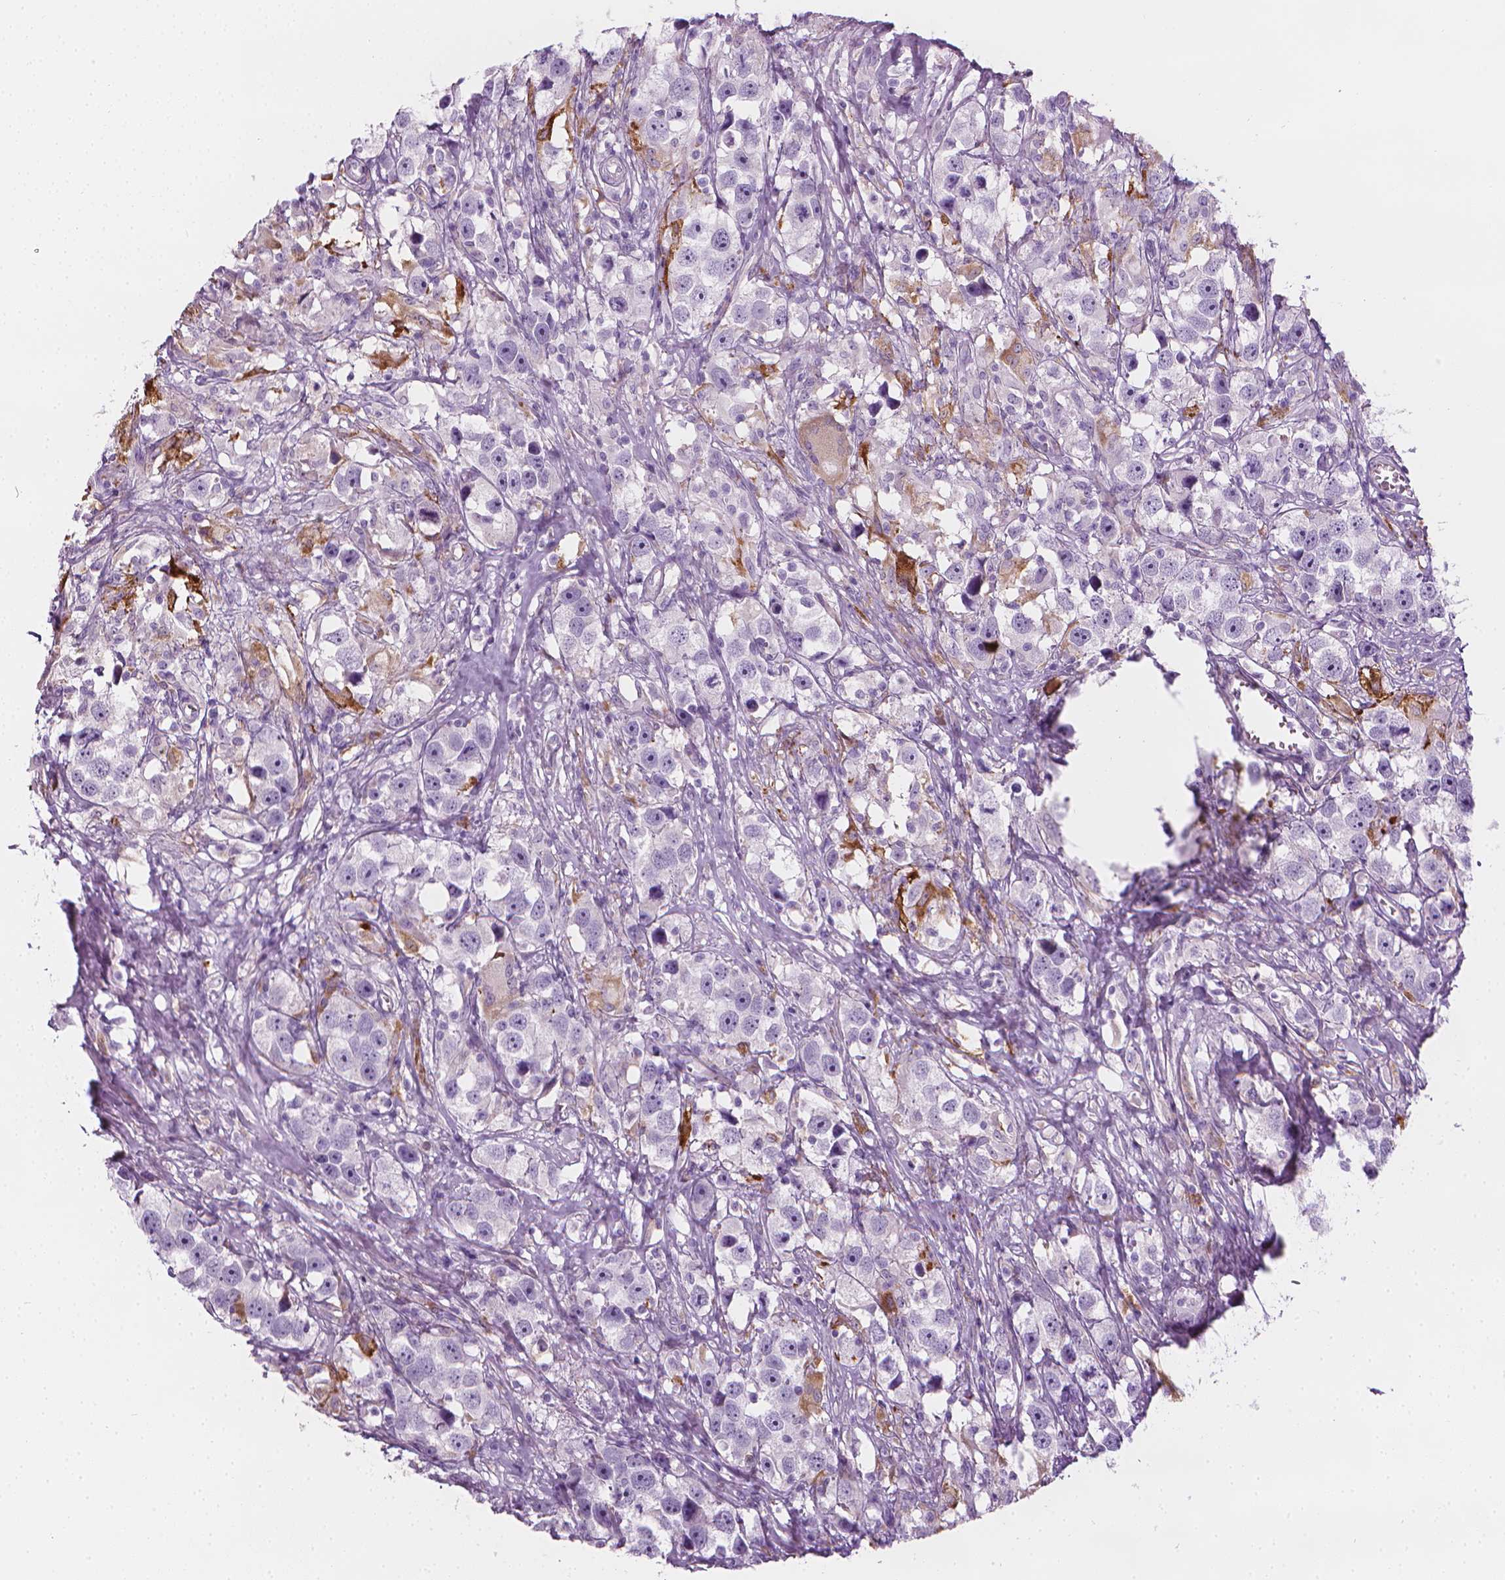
{"staining": {"intensity": "negative", "quantity": "none", "location": "none"}, "tissue": "testis cancer", "cell_type": "Tumor cells", "image_type": "cancer", "snomed": [{"axis": "morphology", "description": "Seminoma, NOS"}, {"axis": "topography", "description": "Testis"}], "caption": "Immunohistochemistry (IHC) image of neoplastic tissue: testis seminoma stained with DAB exhibits no significant protein staining in tumor cells. (Stains: DAB IHC with hematoxylin counter stain, Microscopy: brightfield microscopy at high magnification).", "gene": "CES1", "patient": {"sex": "male", "age": 49}}